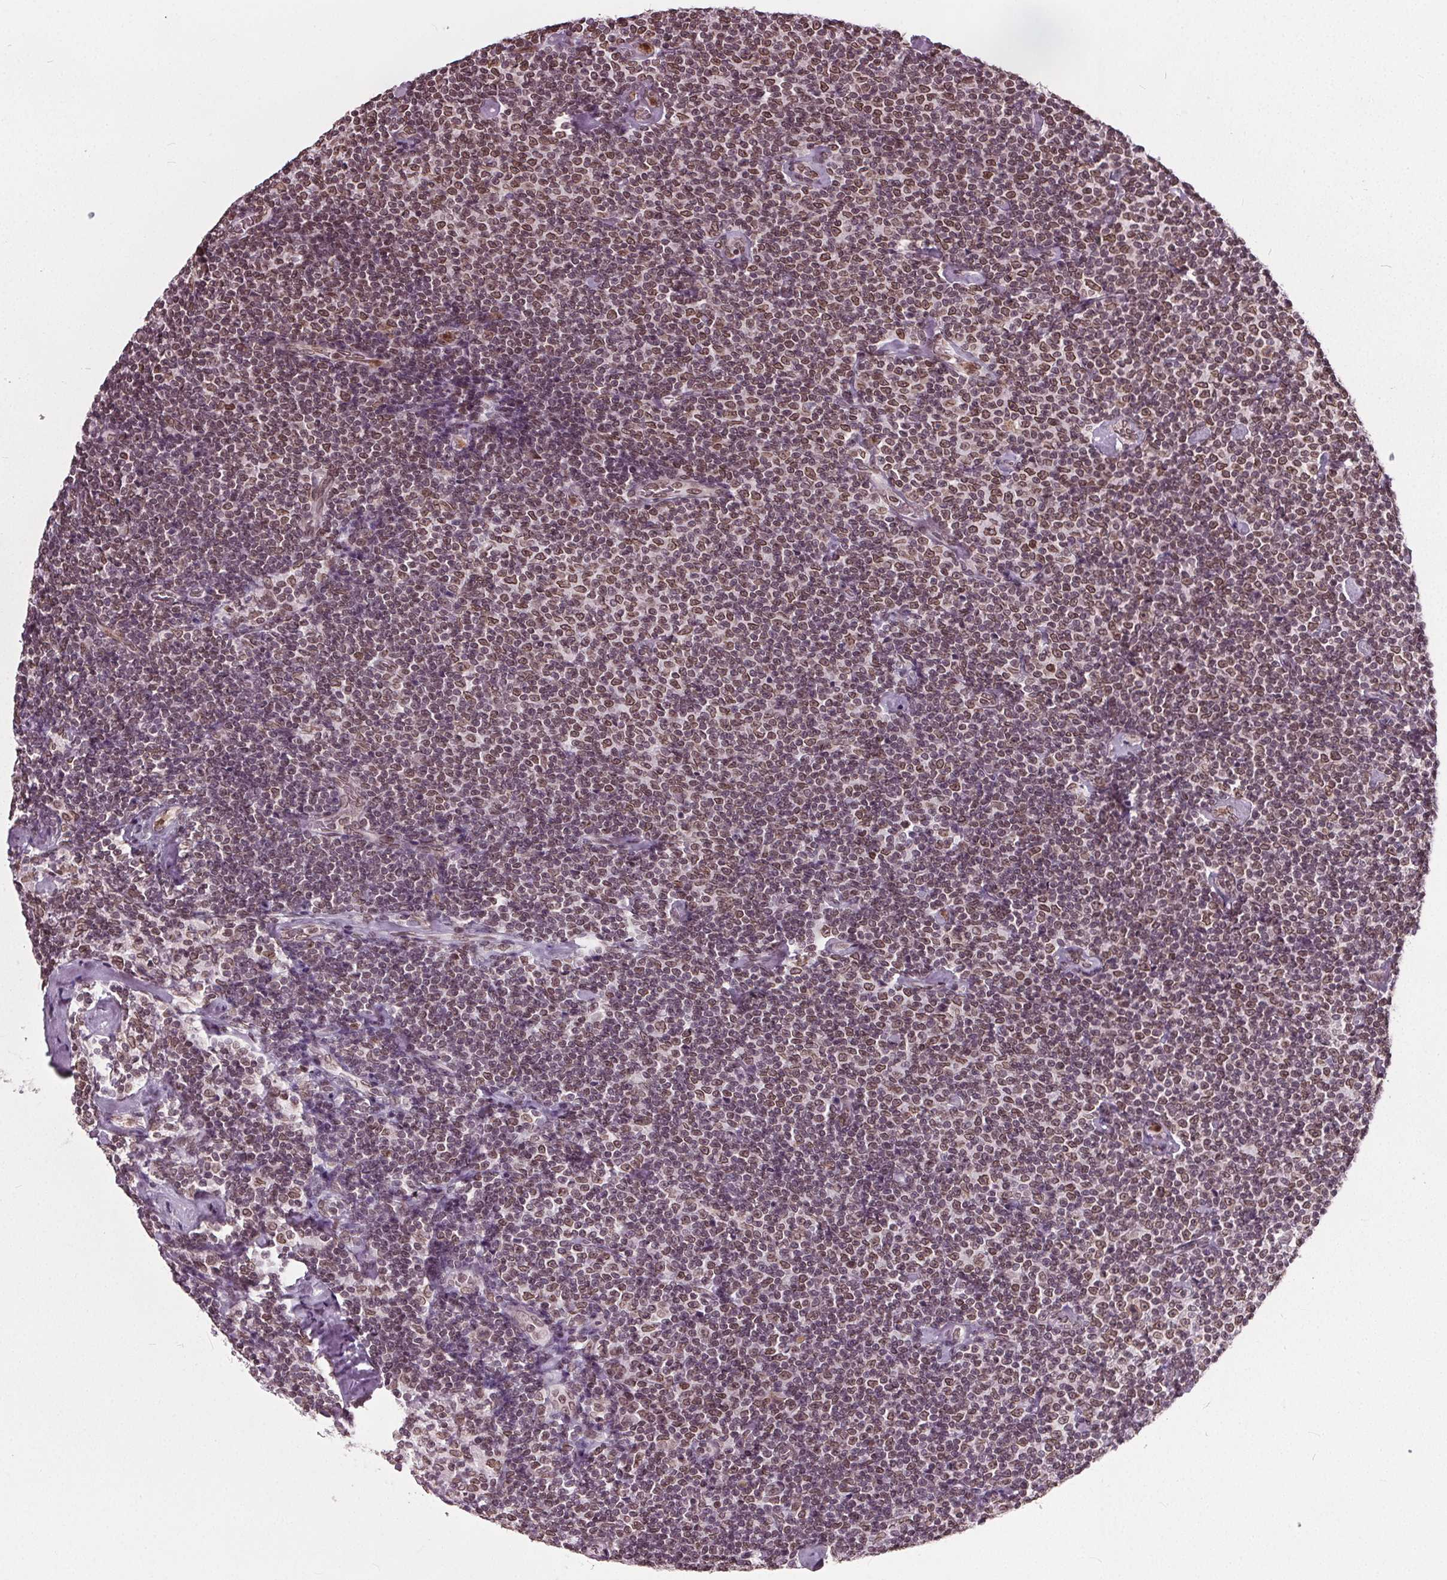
{"staining": {"intensity": "moderate", "quantity": ">75%", "location": "nuclear"}, "tissue": "lymphoma", "cell_type": "Tumor cells", "image_type": "cancer", "snomed": [{"axis": "morphology", "description": "Malignant lymphoma, non-Hodgkin's type, Low grade"}, {"axis": "topography", "description": "Lymph node"}], "caption": "Protein analysis of lymphoma tissue reveals moderate nuclear expression in approximately >75% of tumor cells.", "gene": "TTC39C", "patient": {"sex": "male", "age": 81}}